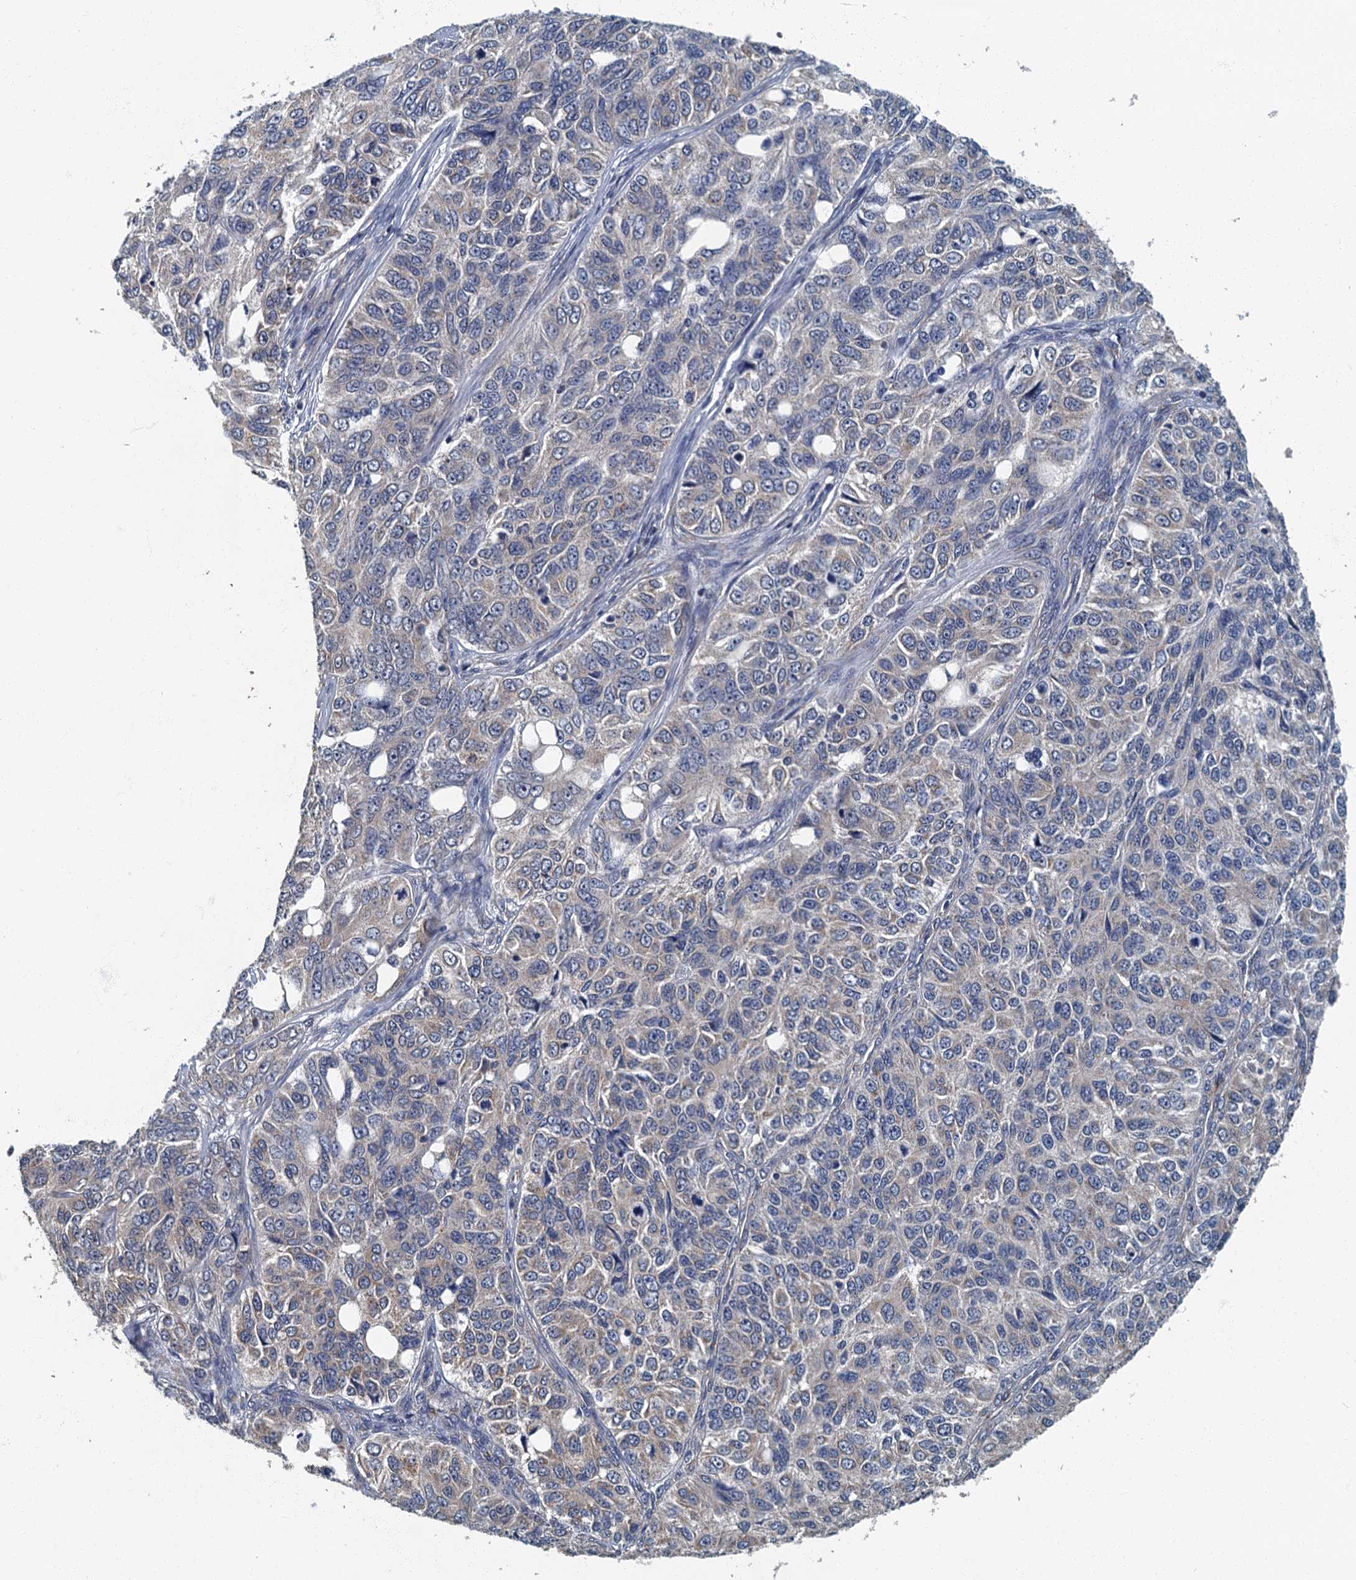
{"staining": {"intensity": "weak", "quantity": "<25%", "location": "cytoplasmic/membranous"}, "tissue": "ovarian cancer", "cell_type": "Tumor cells", "image_type": "cancer", "snomed": [{"axis": "morphology", "description": "Carcinoma, endometroid"}, {"axis": "topography", "description": "Ovary"}], "caption": "Immunohistochemistry photomicrograph of human ovarian endometroid carcinoma stained for a protein (brown), which exhibits no staining in tumor cells. (DAB IHC visualized using brightfield microscopy, high magnification).", "gene": "DDX49", "patient": {"sex": "female", "age": 51}}